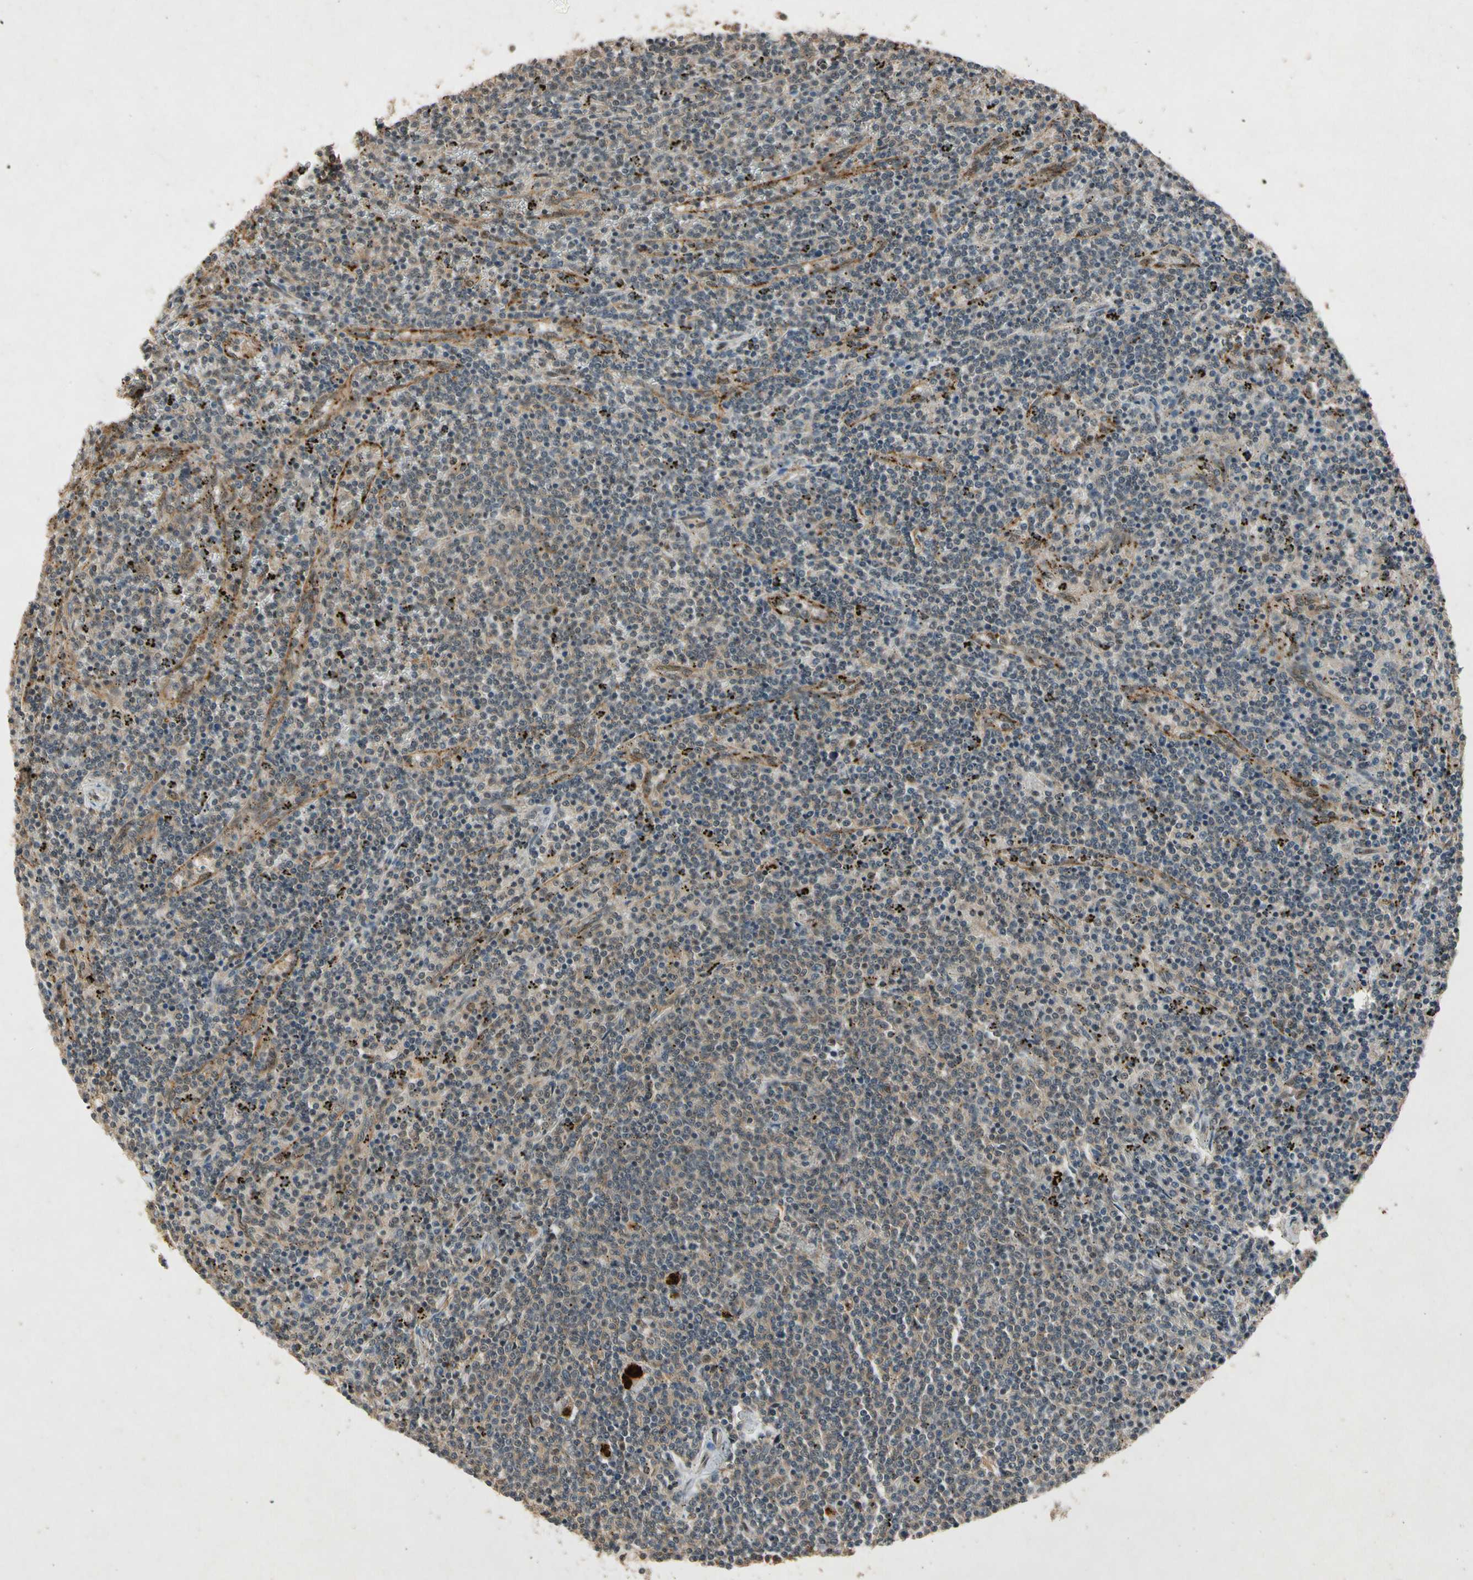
{"staining": {"intensity": "weak", "quantity": "25%-75%", "location": "cytoplasmic/membranous,nuclear"}, "tissue": "lymphoma", "cell_type": "Tumor cells", "image_type": "cancer", "snomed": [{"axis": "morphology", "description": "Malignant lymphoma, non-Hodgkin's type, Low grade"}, {"axis": "topography", "description": "Spleen"}], "caption": "About 25%-75% of tumor cells in human low-grade malignant lymphoma, non-Hodgkin's type demonstrate weak cytoplasmic/membranous and nuclear protein positivity as visualized by brown immunohistochemical staining.", "gene": "PML", "patient": {"sex": "female", "age": 50}}